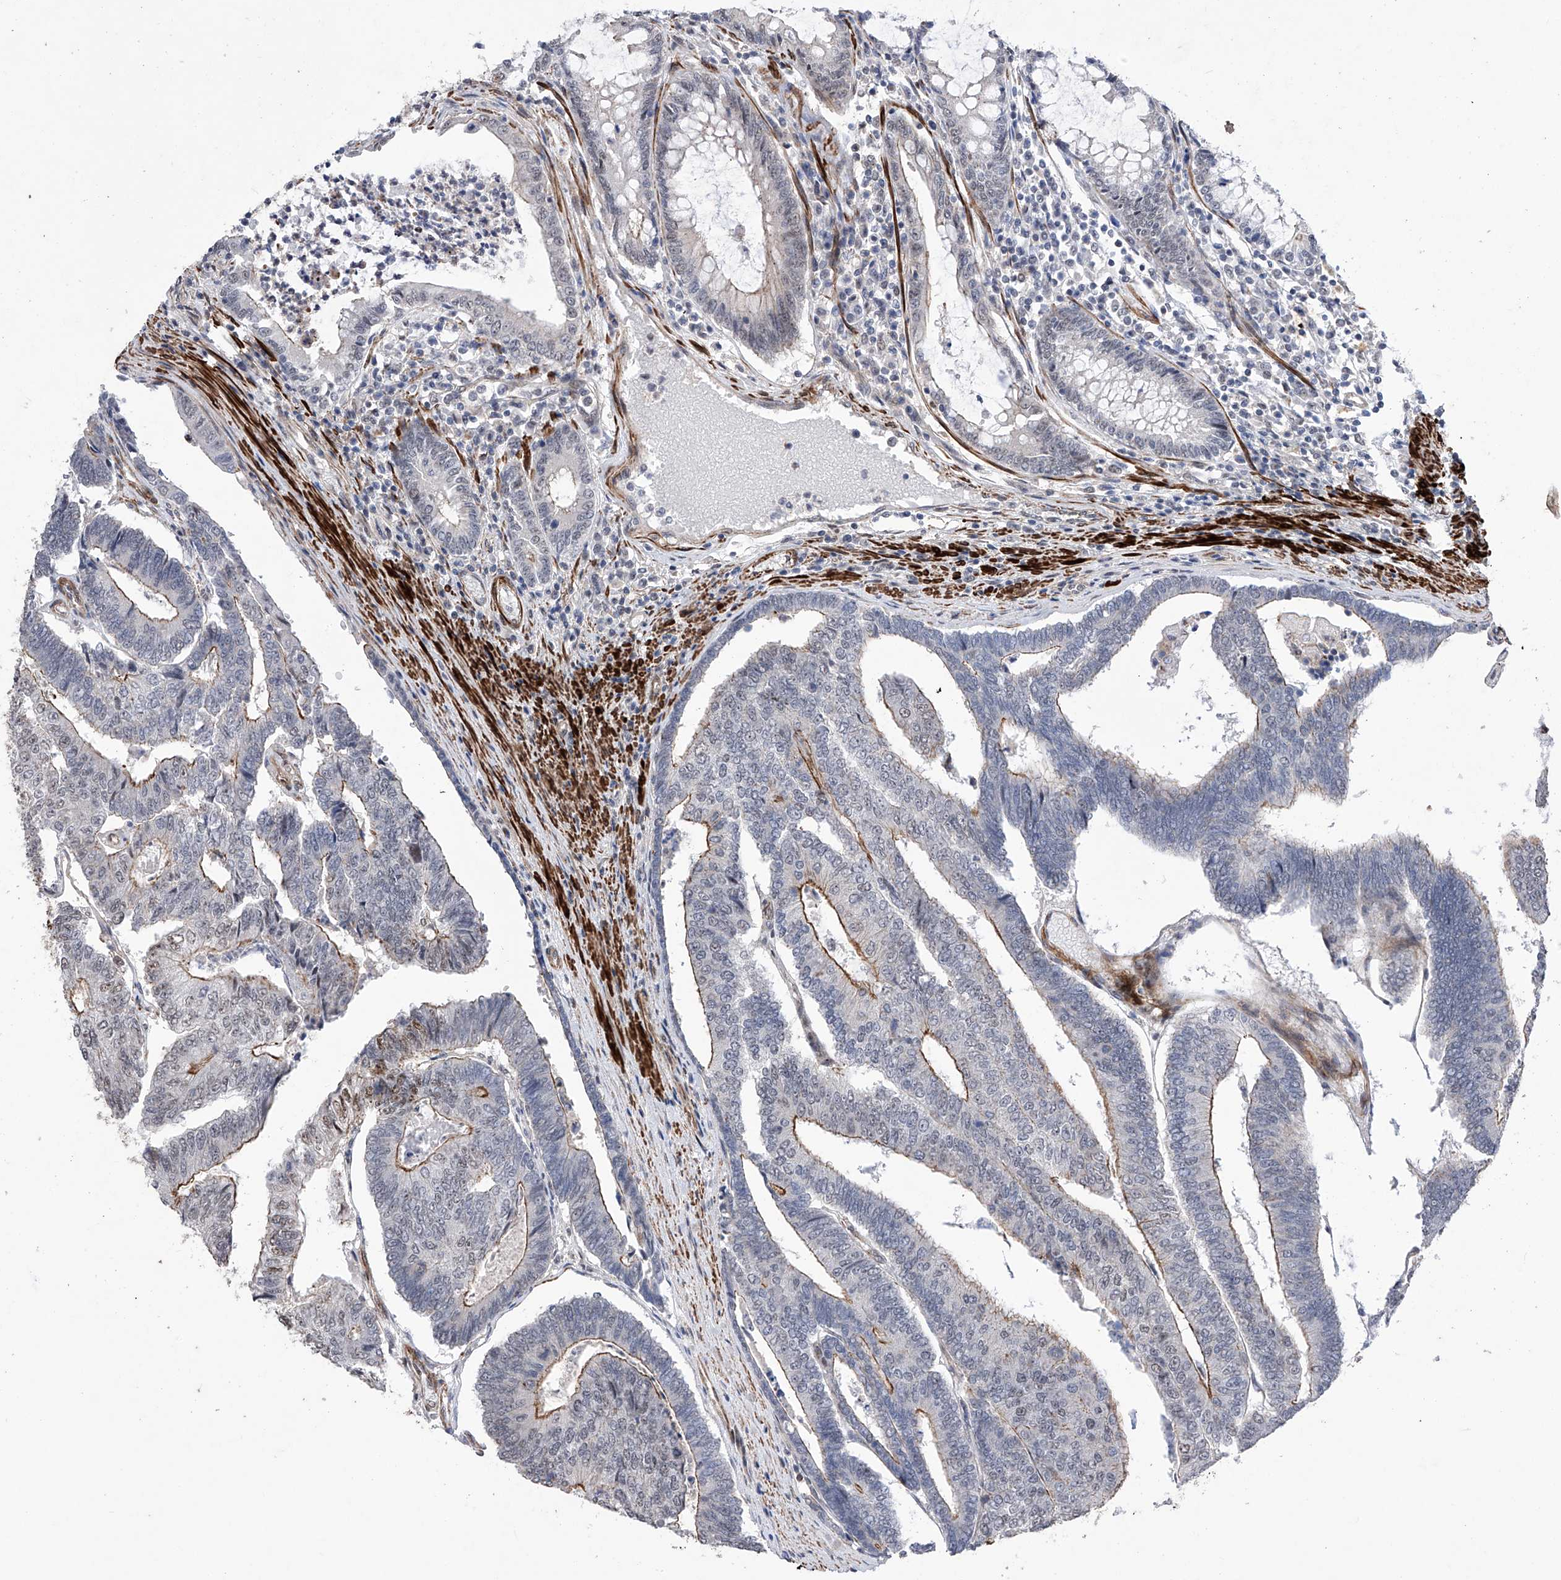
{"staining": {"intensity": "moderate", "quantity": "25%-75%", "location": "cytoplasmic/membranous"}, "tissue": "colorectal cancer", "cell_type": "Tumor cells", "image_type": "cancer", "snomed": [{"axis": "morphology", "description": "Adenocarcinoma, NOS"}, {"axis": "topography", "description": "Colon"}], "caption": "Protein staining displays moderate cytoplasmic/membranous positivity in approximately 25%-75% of tumor cells in colorectal adenocarcinoma.", "gene": "NFATC4", "patient": {"sex": "female", "age": 67}}